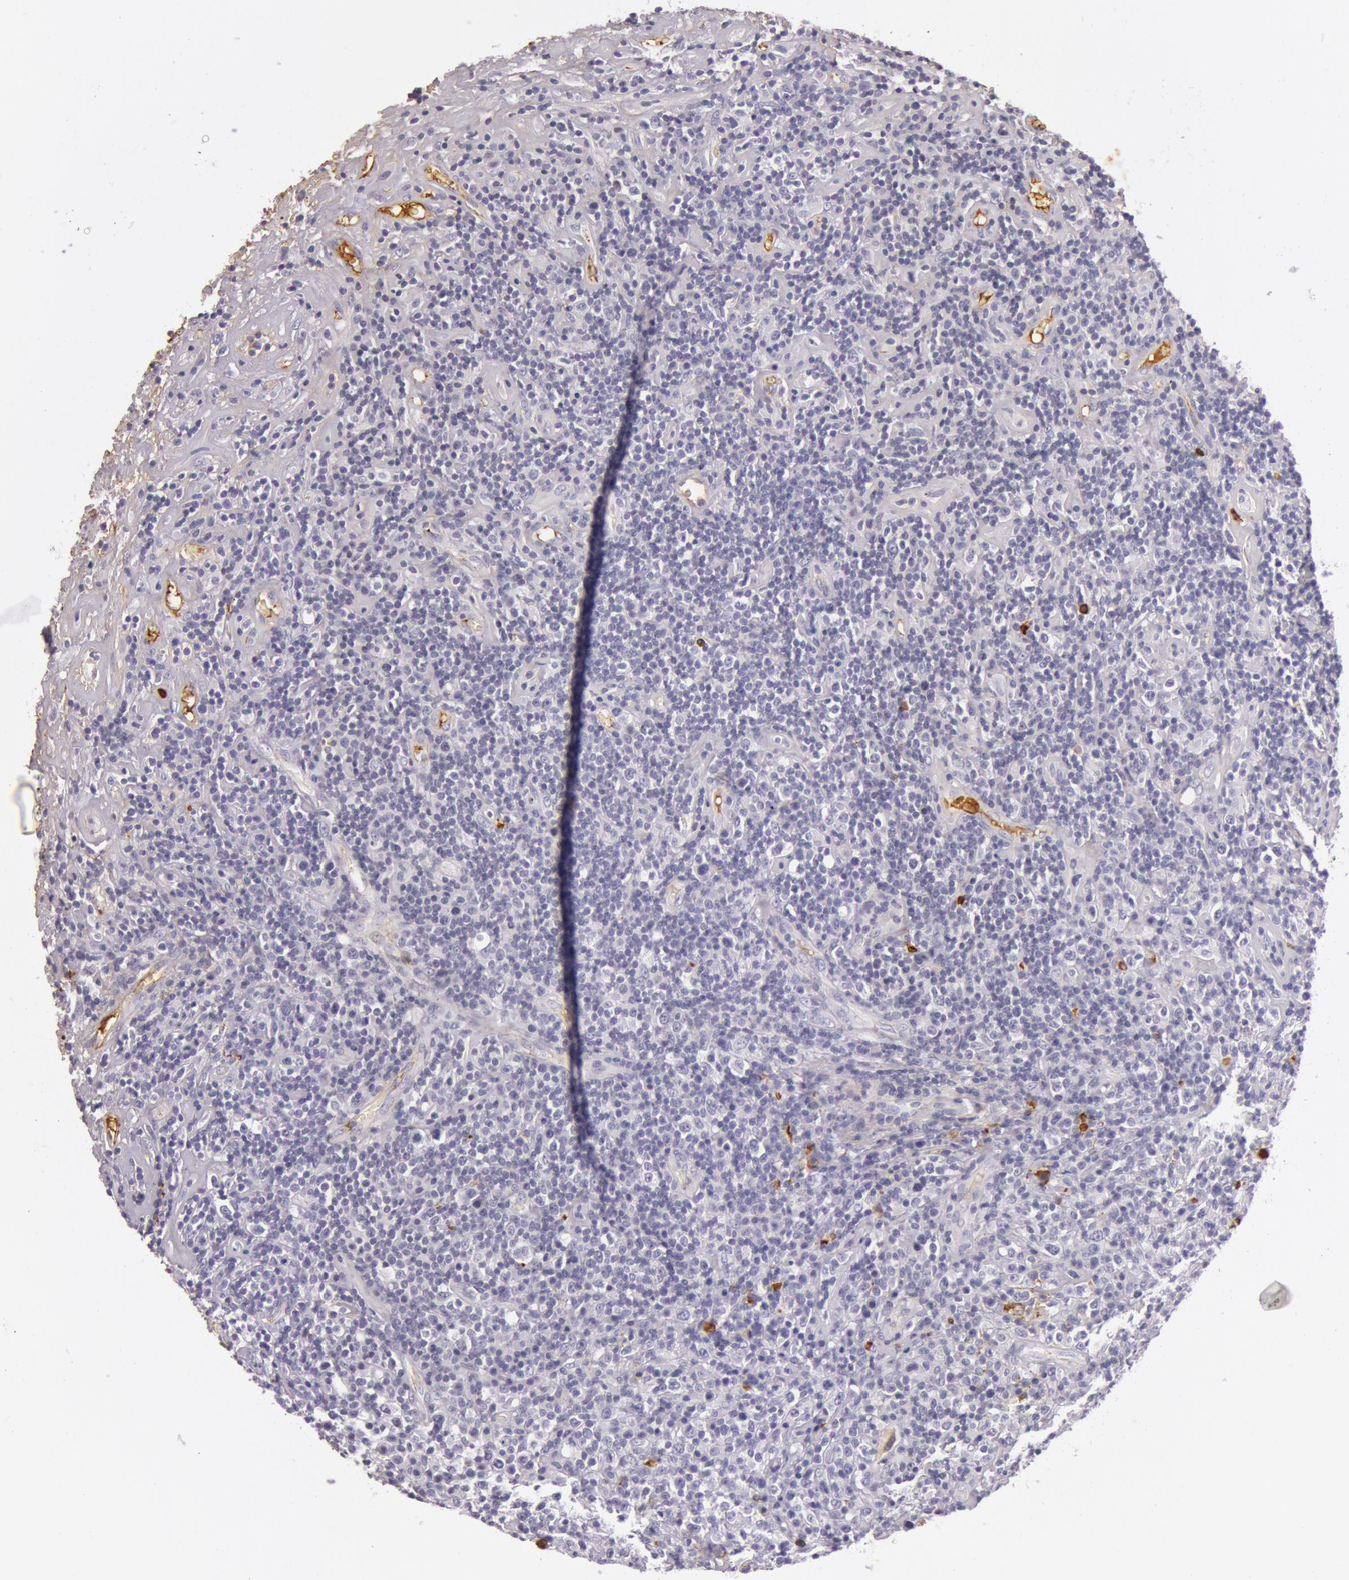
{"staining": {"intensity": "negative", "quantity": "none", "location": "none"}, "tissue": "lymphoma", "cell_type": "Tumor cells", "image_type": "cancer", "snomed": [{"axis": "morphology", "description": "Hodgkin's disease, NOS"}, {"axis": "topography", "description": "Lymph node"}], "caption": "This is a micrograph of immunohistochemistry (IHC) staining of lymphoma, which shows no positivity in tumor cells. (Brightfield microscopy of DAB (3,3'-diaminobenzidine) immunohistochemistry at high magnification).", "gene": "C4BPA", "patient": {"sex": "male", "age": 46}}